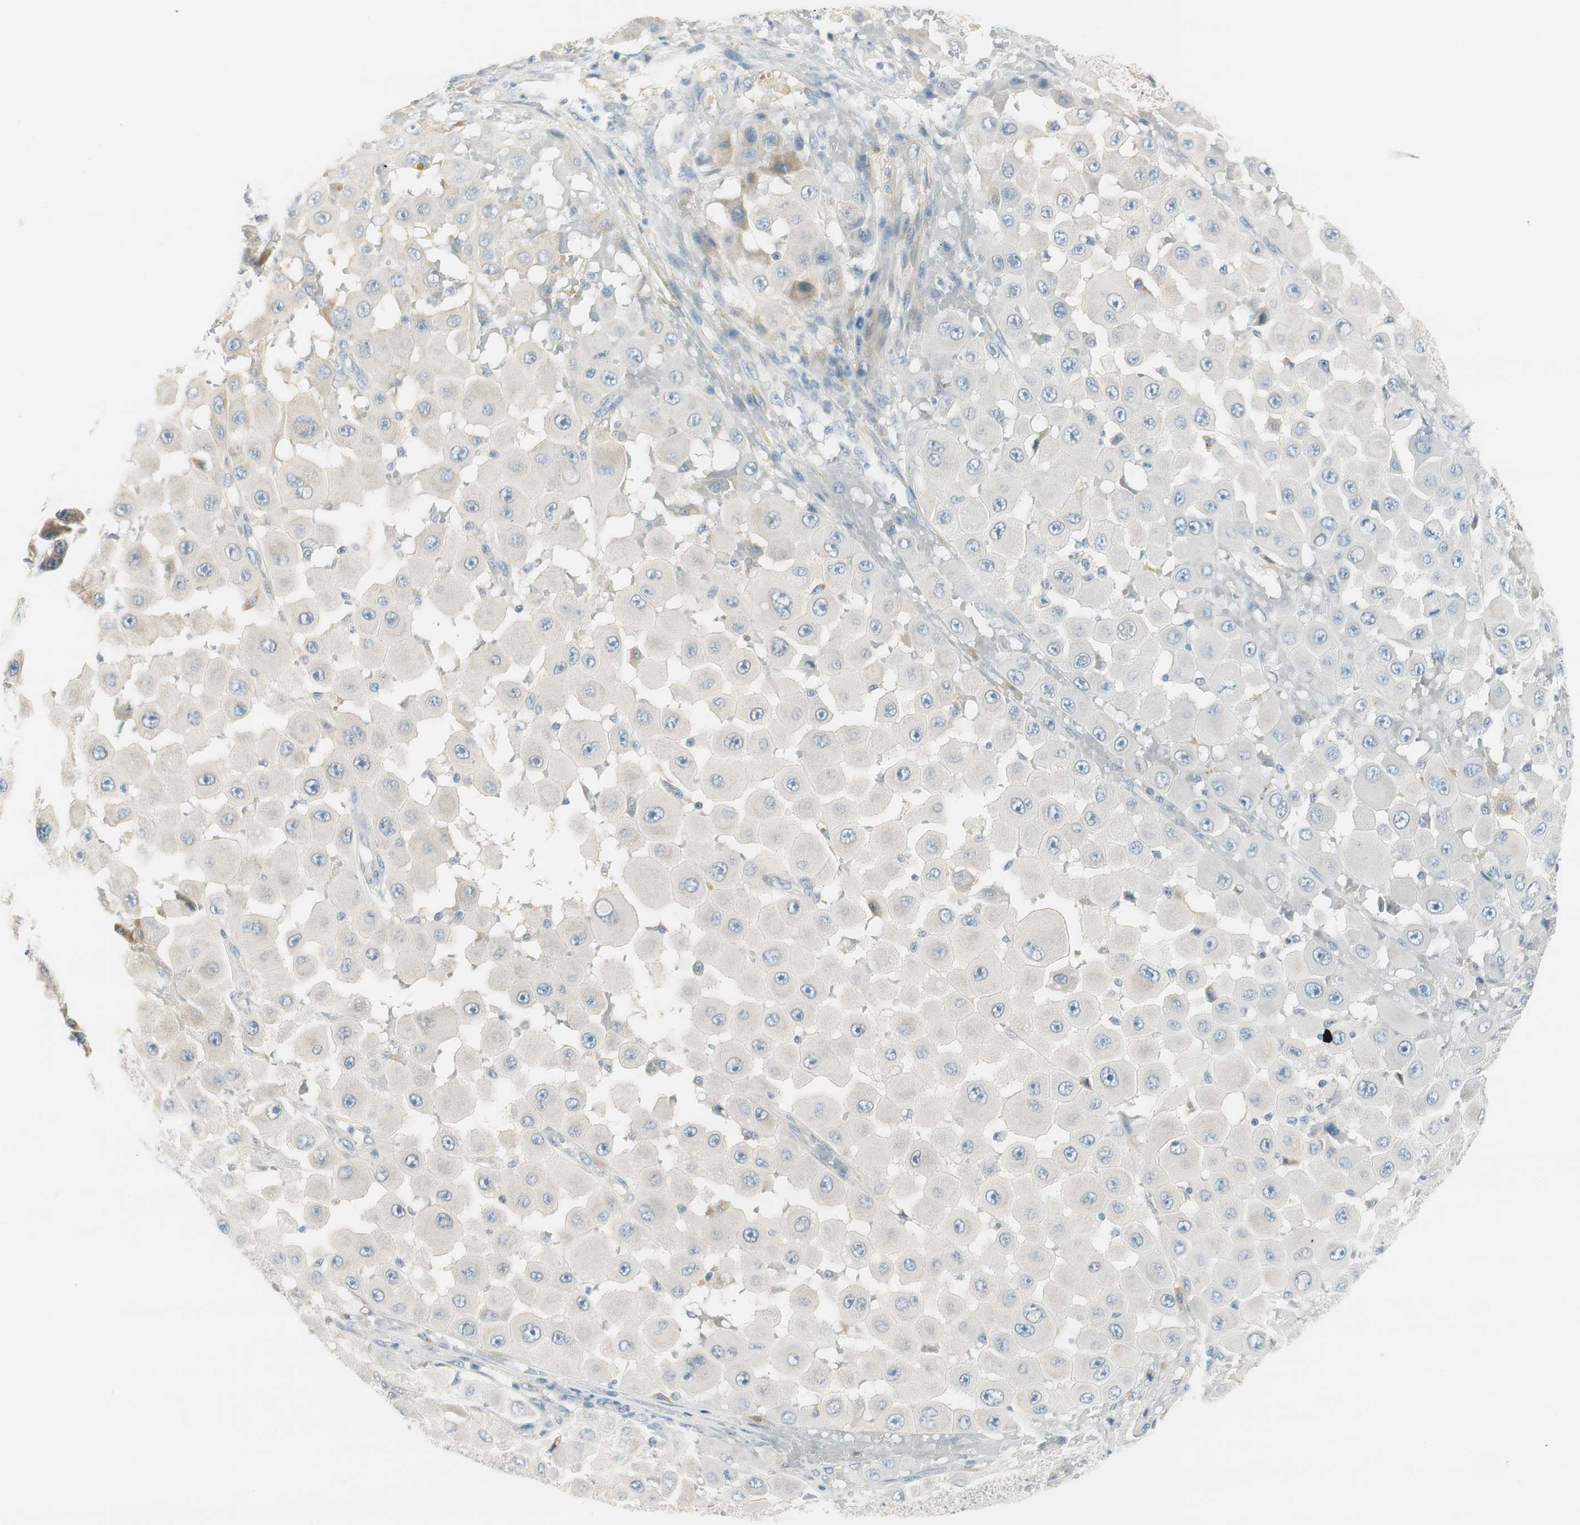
{"staining": {"intensity": "weak", "quantity": "<25%", "location": "cytoplasmic/membranous"}, "tissue": "melanoma", "cell_type": "Tumor cells", "image_type": "cancer", "snomed": [{"axis": "morphology", "description": "Malignant melanoma, NOS"}, {"axis": "topography", "description": "Skin"}], "caption": "Immunohistochemistry (IHC) histopathology image of neoplastic tissue: human malignant melanoma stained with DAB shows no significant protein staining in tumor cells. (Stains: DAB (3,3'-diaminobenzidine) immunohistochemistry with hematoxylin counter stain, Microscopy: brightfield microscopy at high magnification).", "gene": "TACR3", "patient": {"sex": "female", "age": 81}}